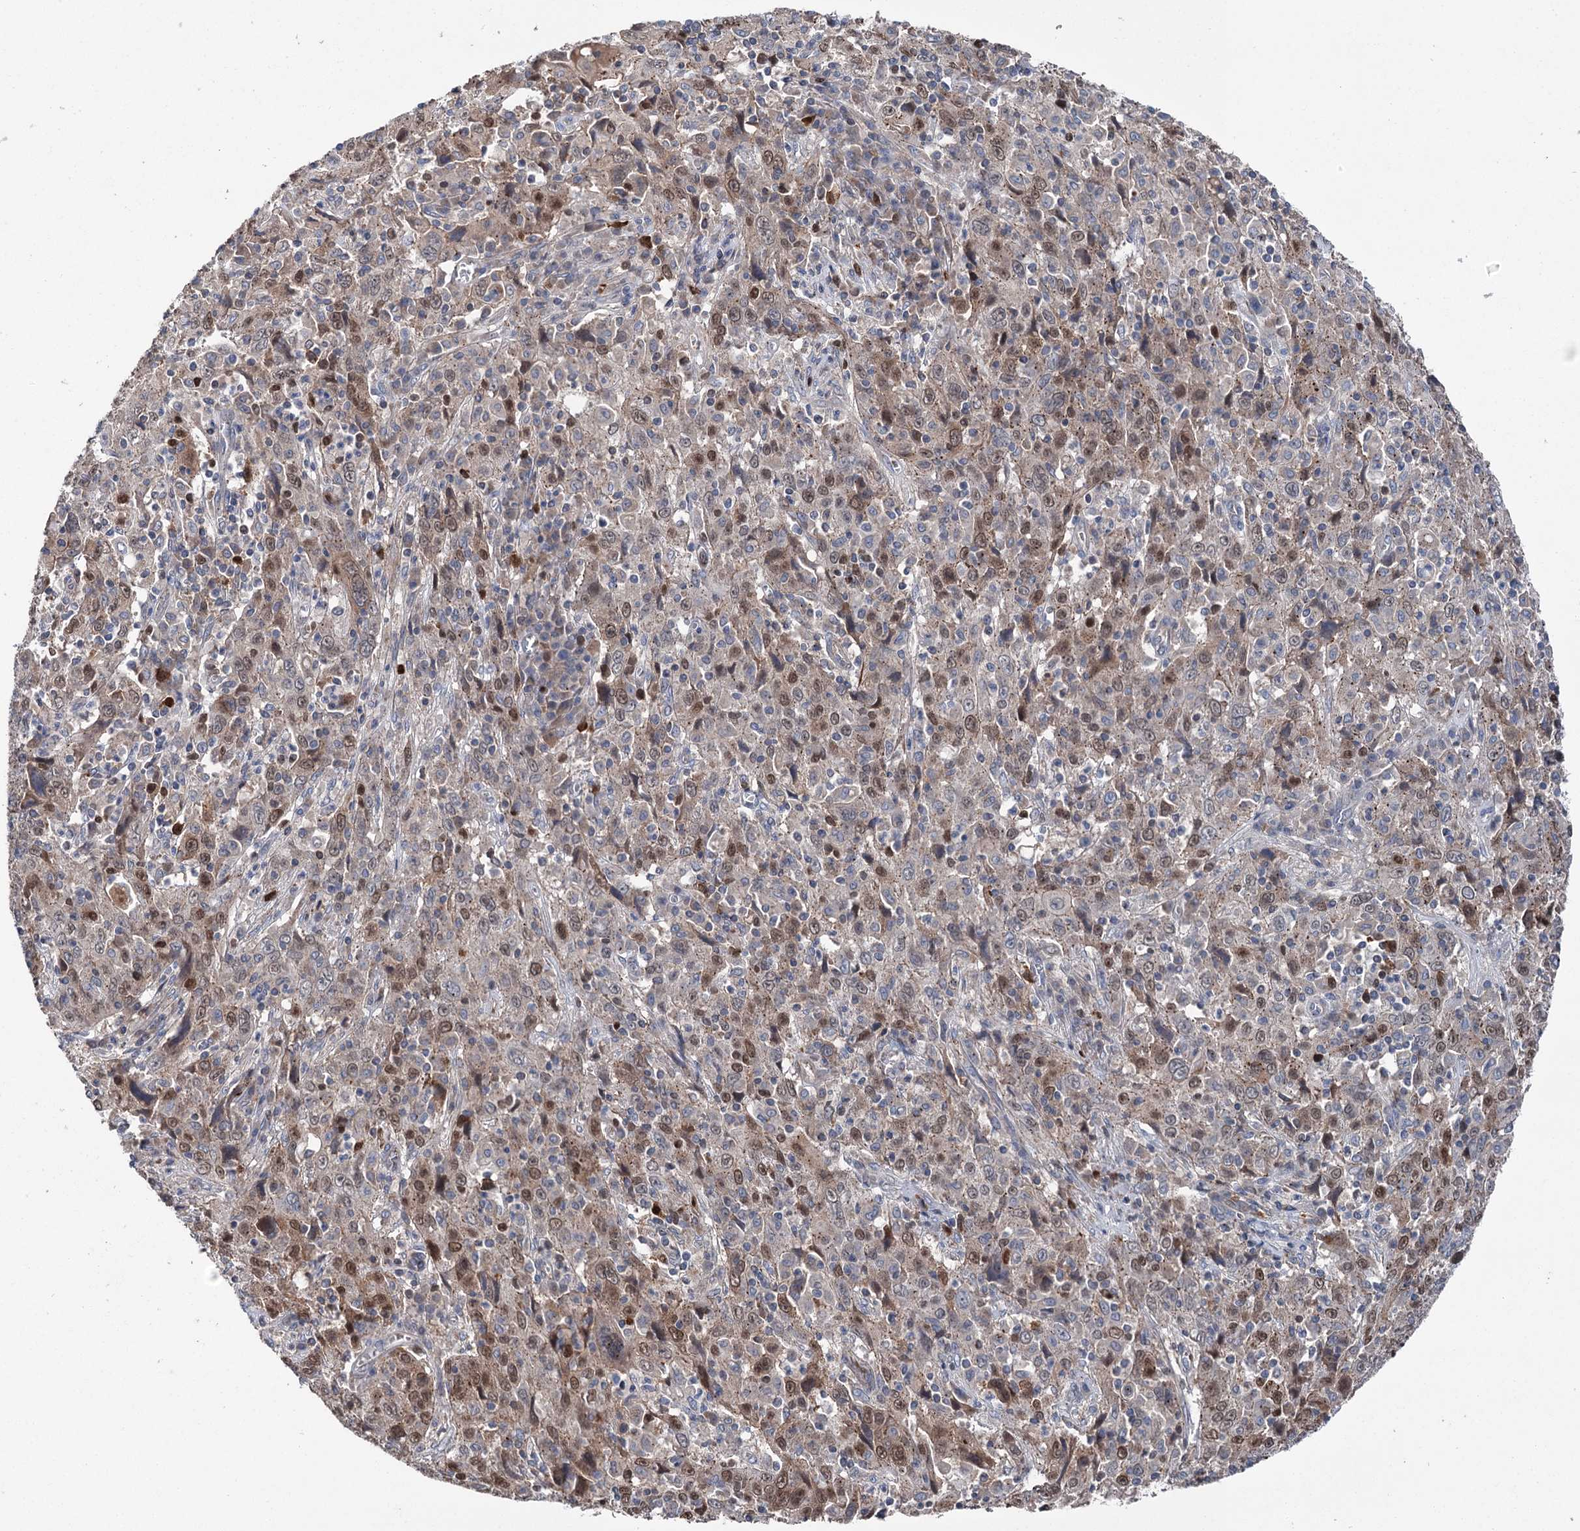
{"staining": {"intensity": "weak", "quantity": "25%-75%", "location": "cytoplasmic/membranous,nuclear"}, "tissue": "cervical cancer", "cell_type": "Tumor cells", "image_type": "cancer", "snomed": [{"axis": "morphology", "description": "Squamous cell carcinoma, NOS"}, {"axis": "topography", "description": "Cervix"}], "caption": "Immunohistochemical staining of human cervical cancer exhibits low levels of weak cytoplasmic/membranous and nuclear protein positivity in about 25%-75% of tumor cells.", "gene": "NCAPD2", "patient": {"sex": "female", "age": 46}}